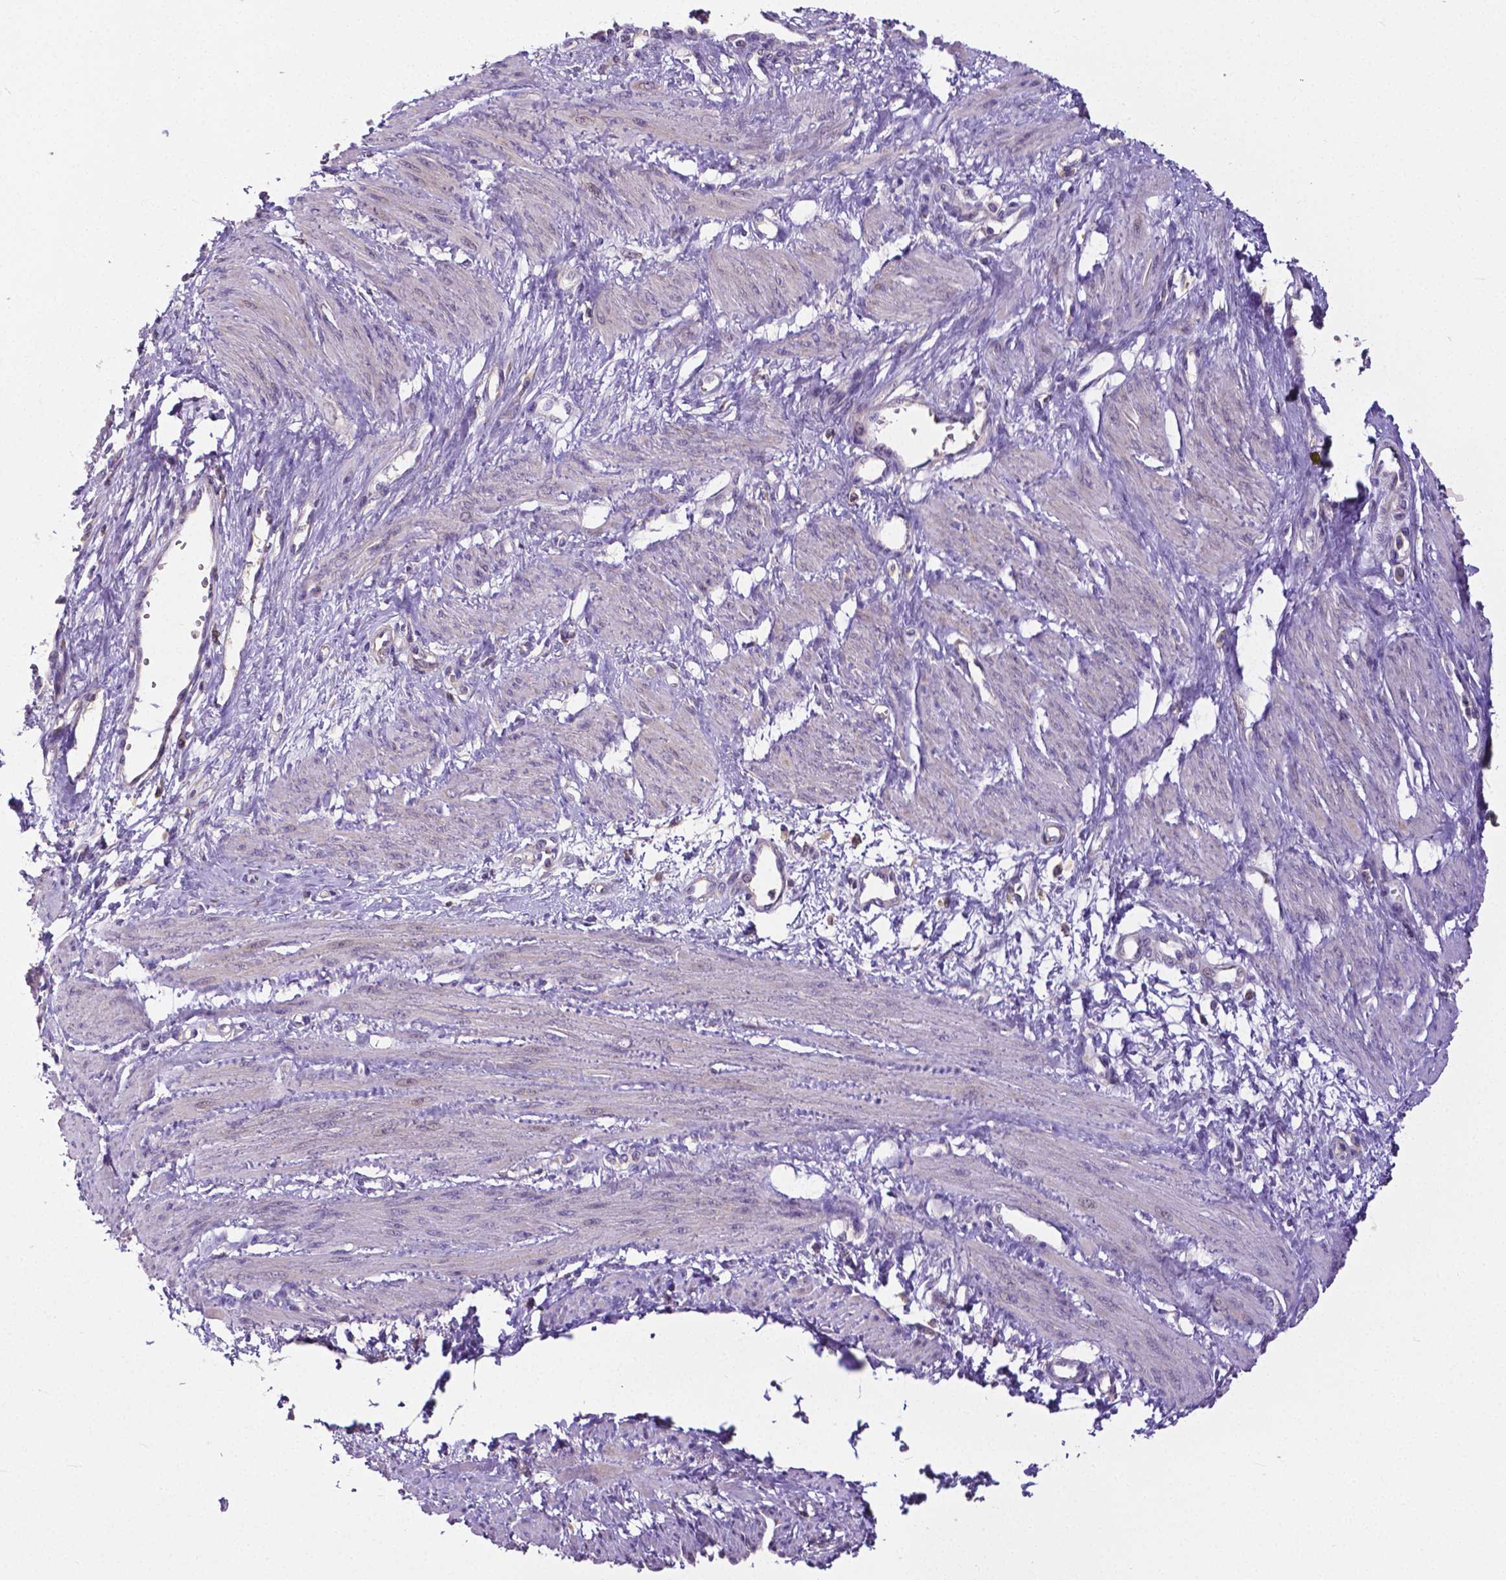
{"staining": {"intensity": "negative", "quantity": "none", "location": "none"}, "tissue": "smooth muscle", "cell_type": "Smooth muscle cells", "image_type": "normal", "snomed": [{"axis": "morphology", "description": "Normal tissue, NOS"}, {"axis": "topography", "description": "Smooth muscle"}, {"axis": "topography", "description": "Uterus"}], "caption": "IHC of normal smooth muscle reveals no positivity in smooth muscle cells. (Immunohistochemistry (ihc), brightfield microscopy, high magnification).", "gene": "DICER1", "patient": {"sex": "female", "age": 39}}